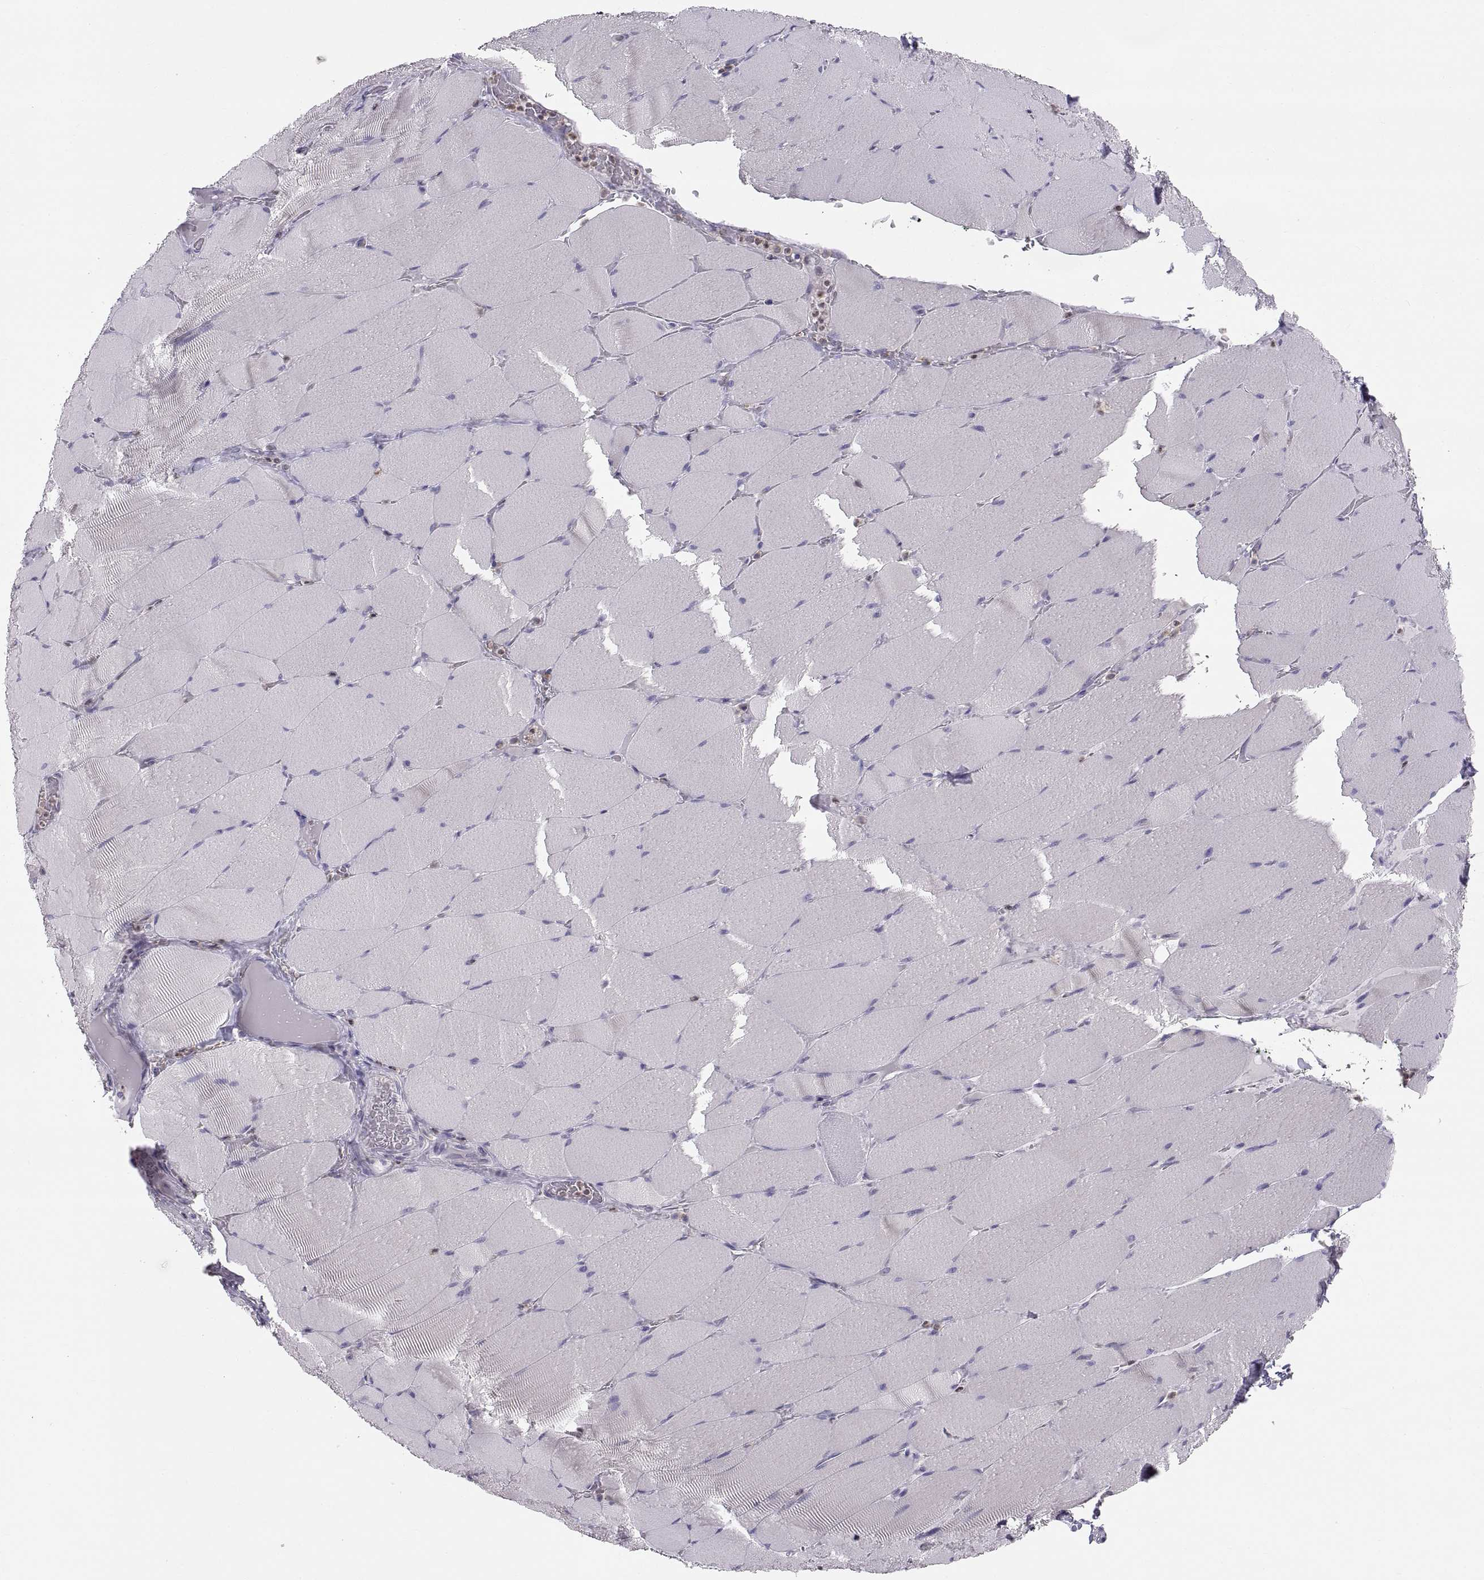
{"staining": {"intensity": "negative", "quantity": "none", "location": "none"}, "tissue": "skeletal muscle", "cell_type": "Myocytes", "image_type": "normal", "snomed": [{"axis": "morphology", "description": "Normal tissue, NOS"}, {"axis": "topography", "description": "Skeletal muscle"}], "caption": "The histopathology image shows no significant staining in myocytes of skeletal muscle.", "gene": "ERO1A", "patient": {"sex": "male", "age": 56}}